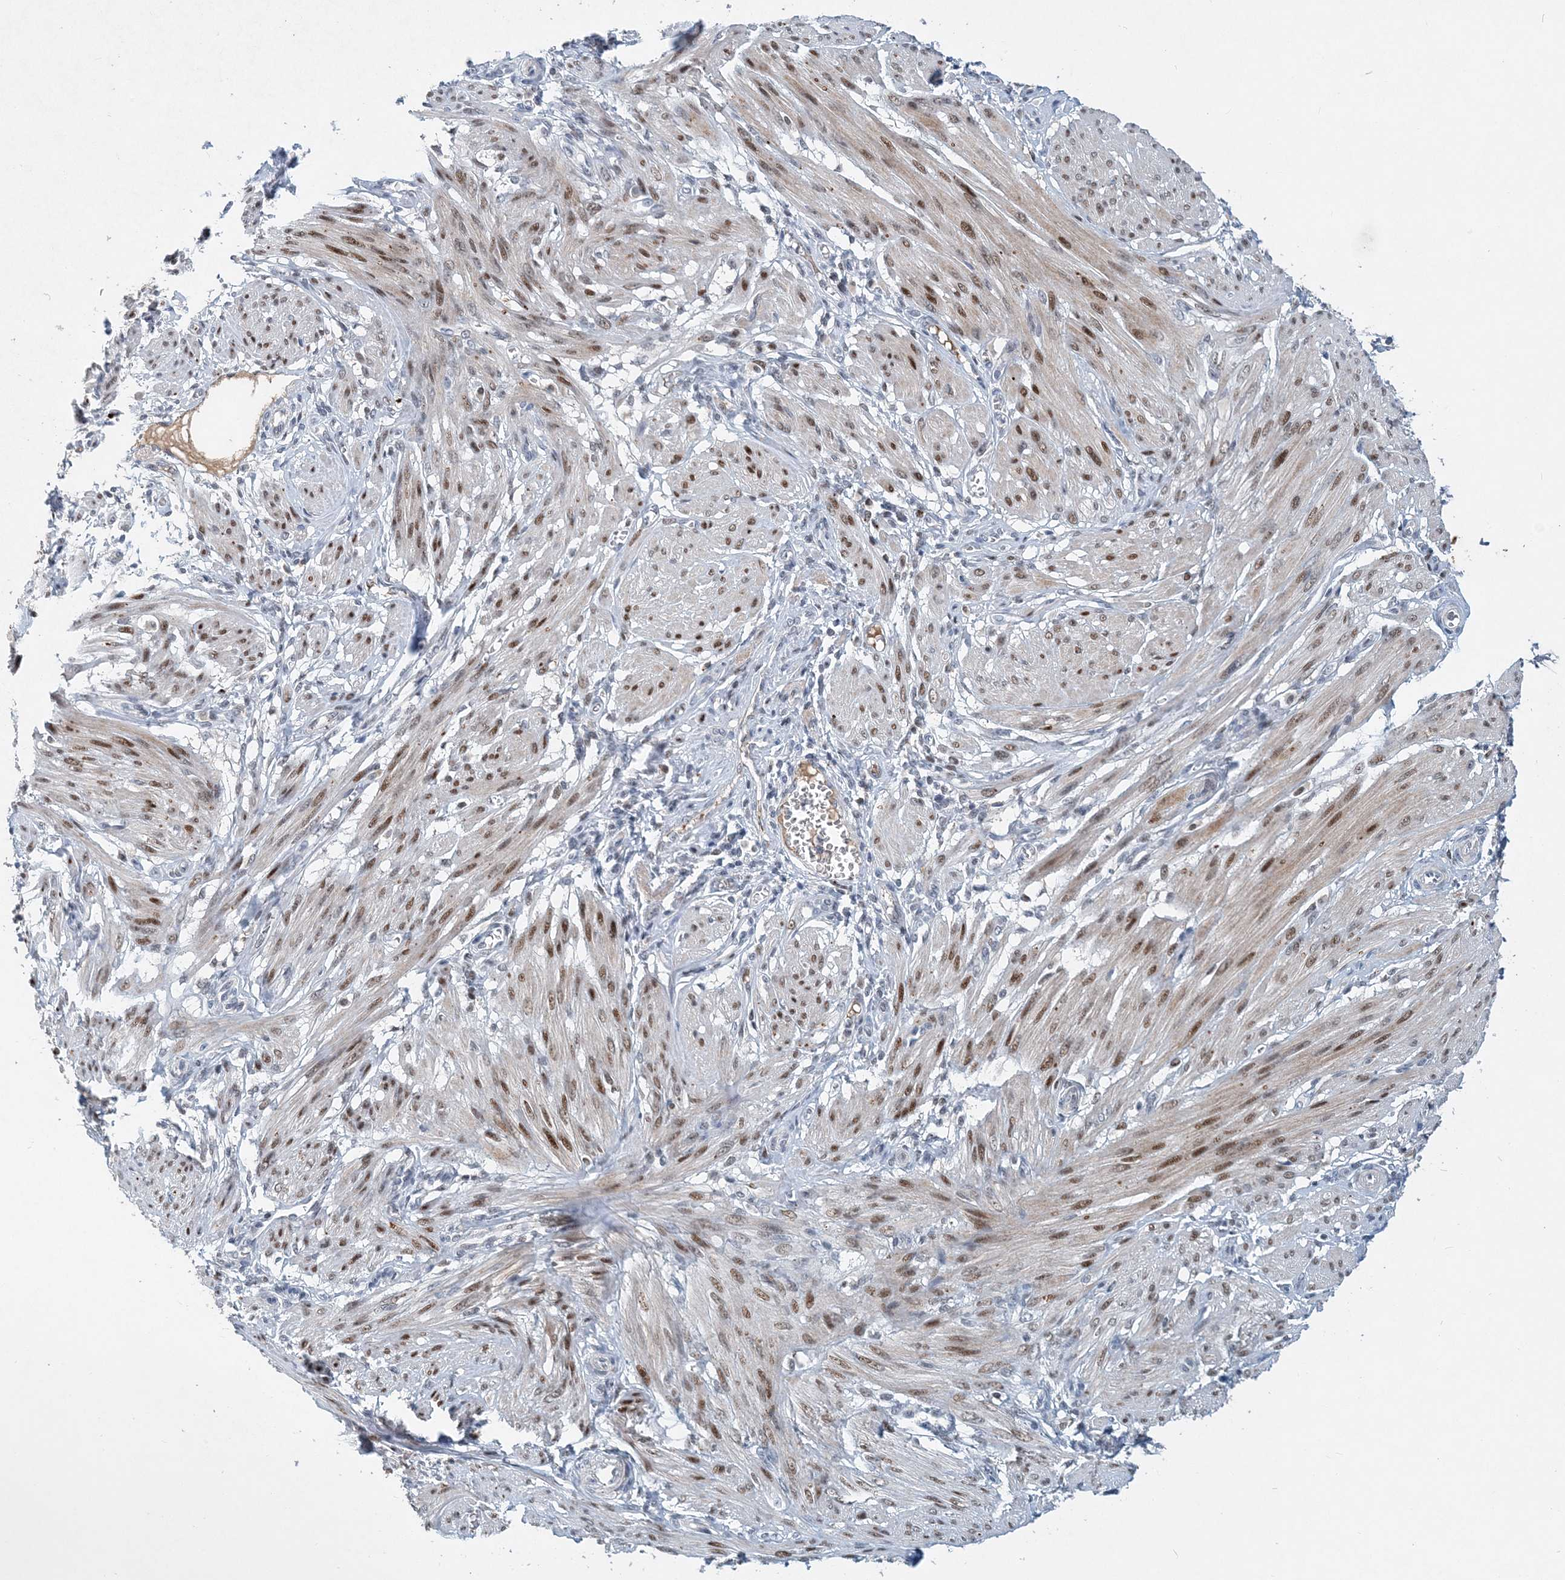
{"staining": {"intensity": "moderate", "quantity": ">75%", "location": "nuclear"}, "tissue": "smooth muscle", "cell_type": "Smooth muscle cells", "image_type": "normal", "snomed": [{"axis": "morphology", "description": "Normal tissue, NOS"}, {"axis": "topography", "description": "Smooth muscle"}], "caption": "Normal smooth muscle displays moderate nuclear expression in about >75% of smooth muscle cells, visualized by immunohistochemistry.", "gene": "KPNA4", "patient": {"sex": "female", "age": 39}}